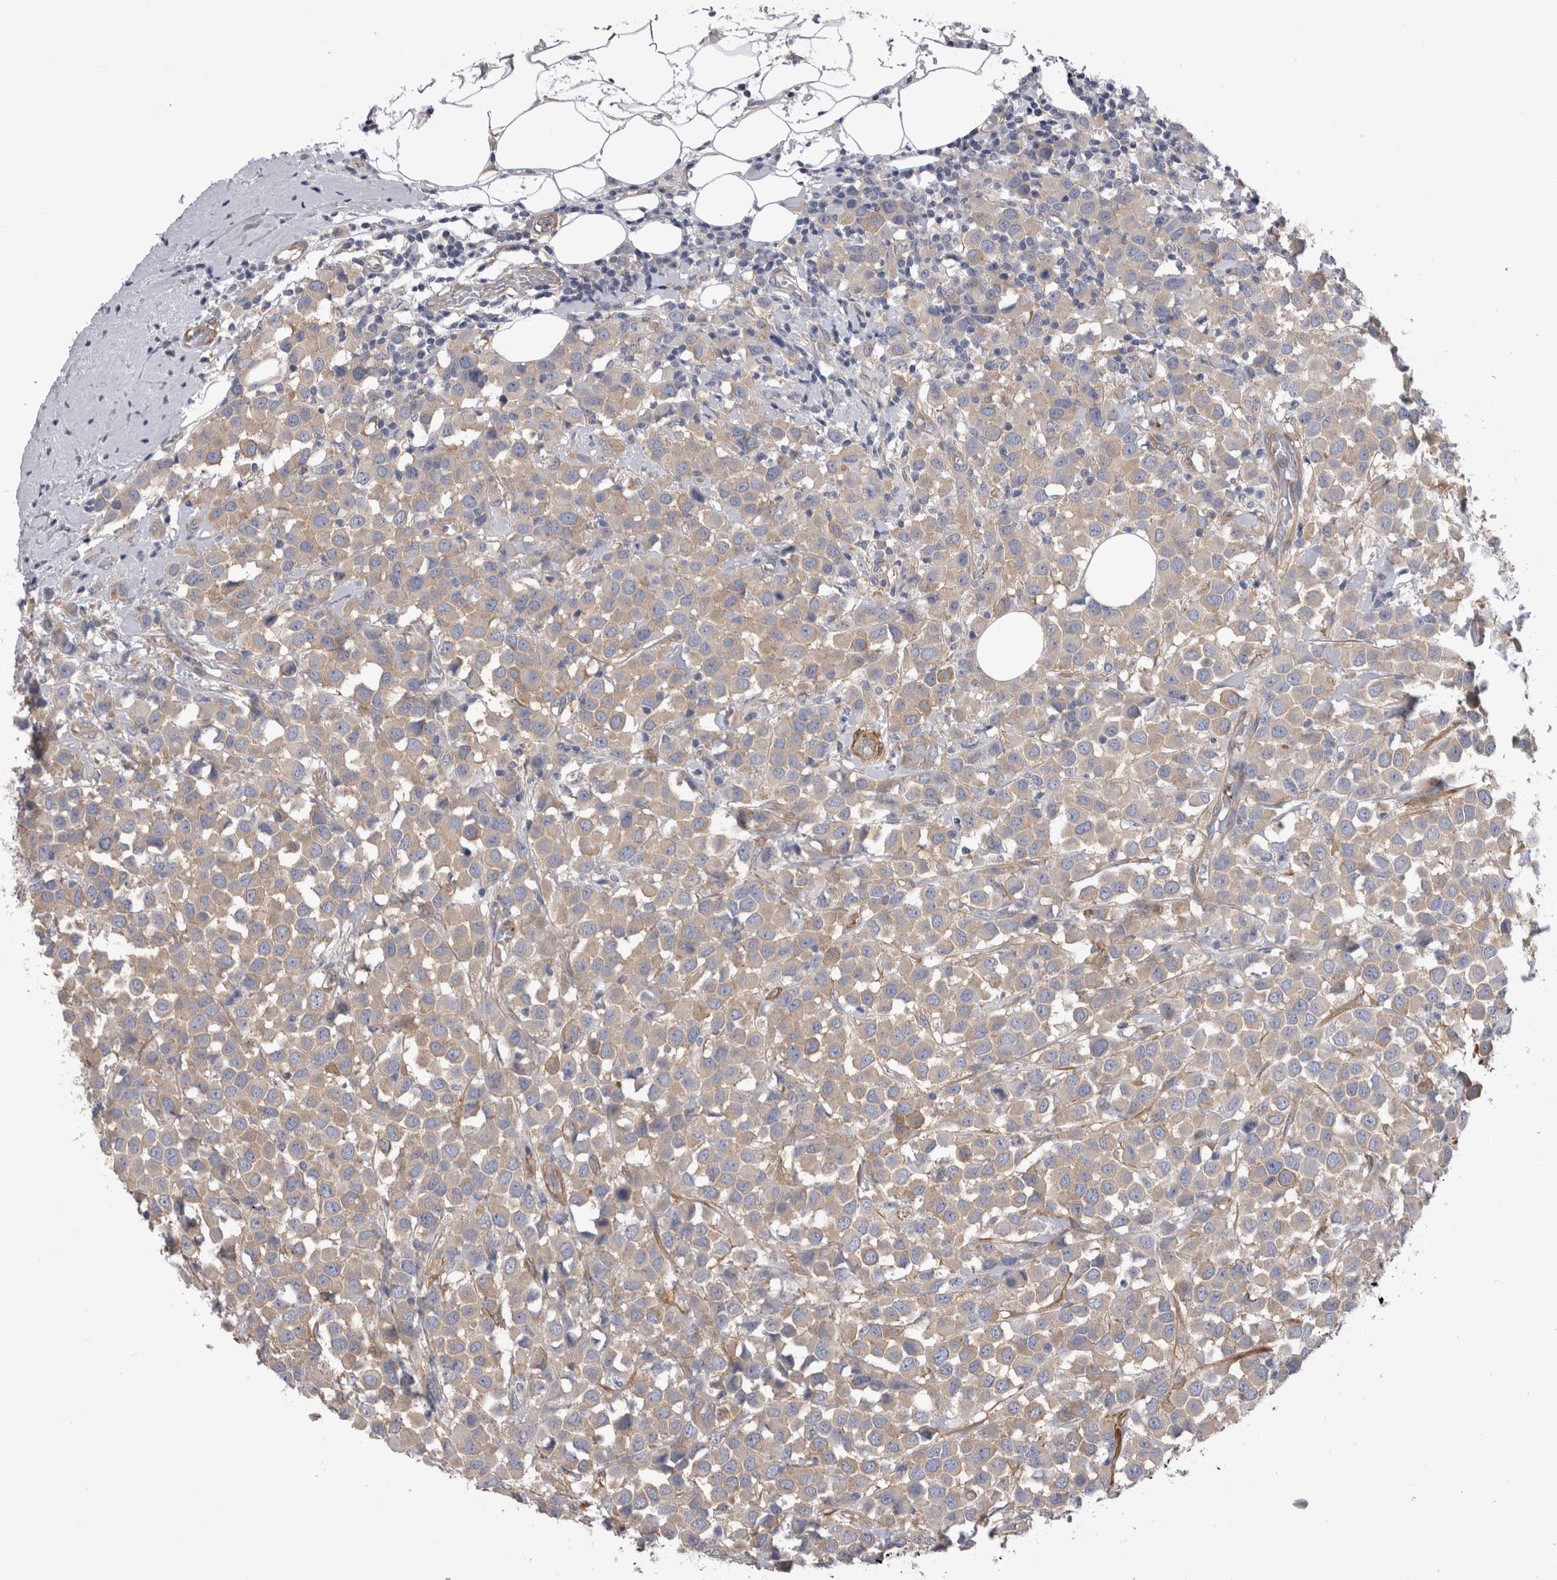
{"staining": {"intensity": "weak", "quantity": "<25%", "location": "cytoplasmic/membranous"}, "tissue": "breast cancer", "cell_type": "Tumor cells", "image_type": "cancer", "snomed": [{"axis": "morphology", "description": "Duct carcinoma"}, {"axis": "topography", "description": "Breast"}], "caption": "An immunohistochemistry (IHC) micrograph of breast cancer is shown. There is no staining in tumor cells of breast cancer.", "gene": "EPRS1", "patient": {"sex": "female", "age": 61}}